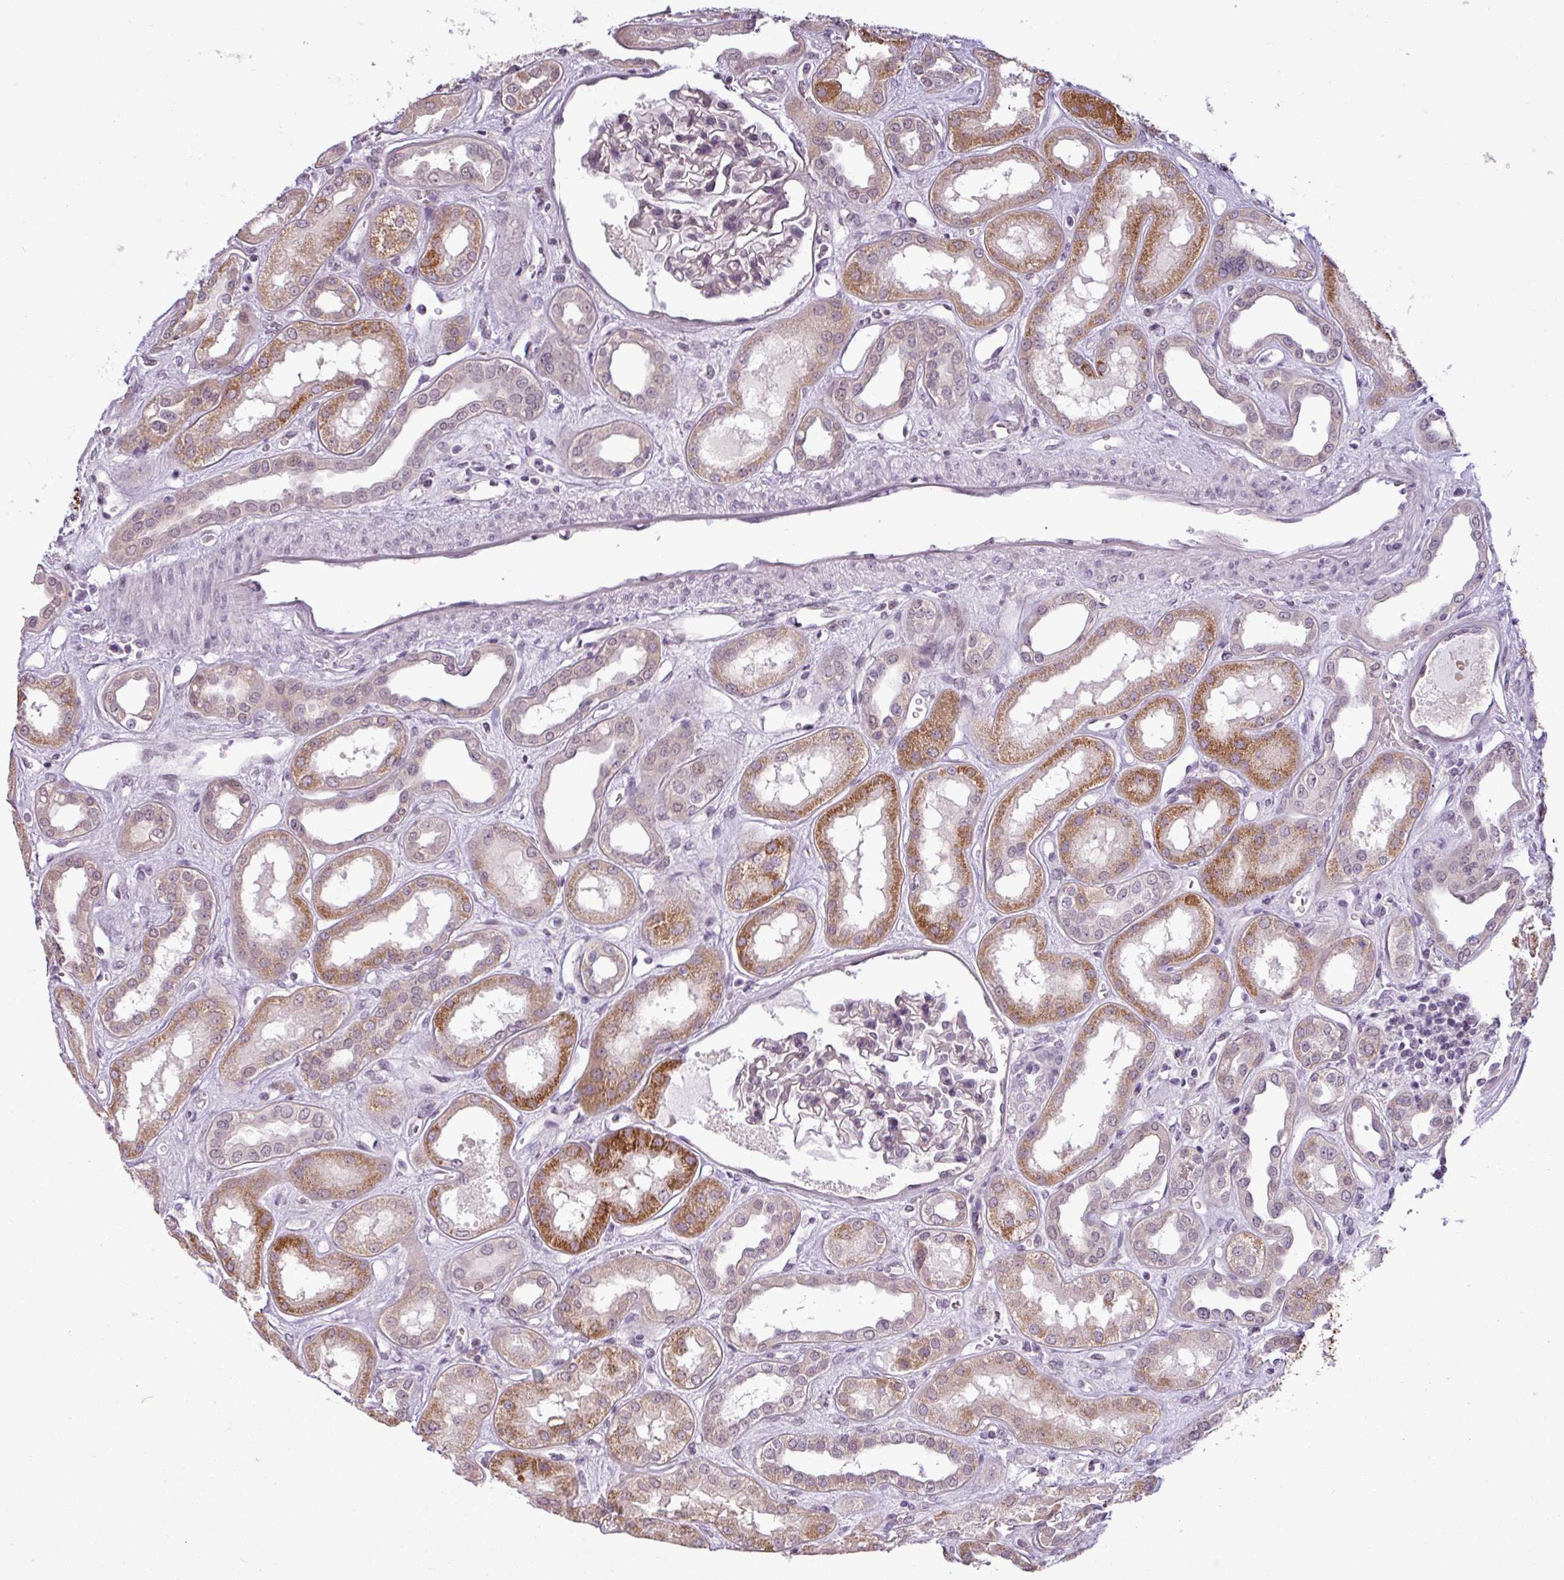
{"staining": {"intensity": "negative", "quantity": "none", "location": "none"}, "tissue": "kidney", "cell_type": "Cells in glomeruli", "image_type": "normal", "snomed": [{"axis": "morphology", "description": "Normal tissue, NOS"}, {"axis": "topography", "description": "Kidney"}], "caption": "Cells in glomeruli show no significant protein positivity in normal kidney. (DAB (3,3'-diaminobenzidine) immunohistochemistry (IHC) with hematoxylin counter stain).", "gene": "GPT2", "patient": {"sex": "male", "age": 59}}